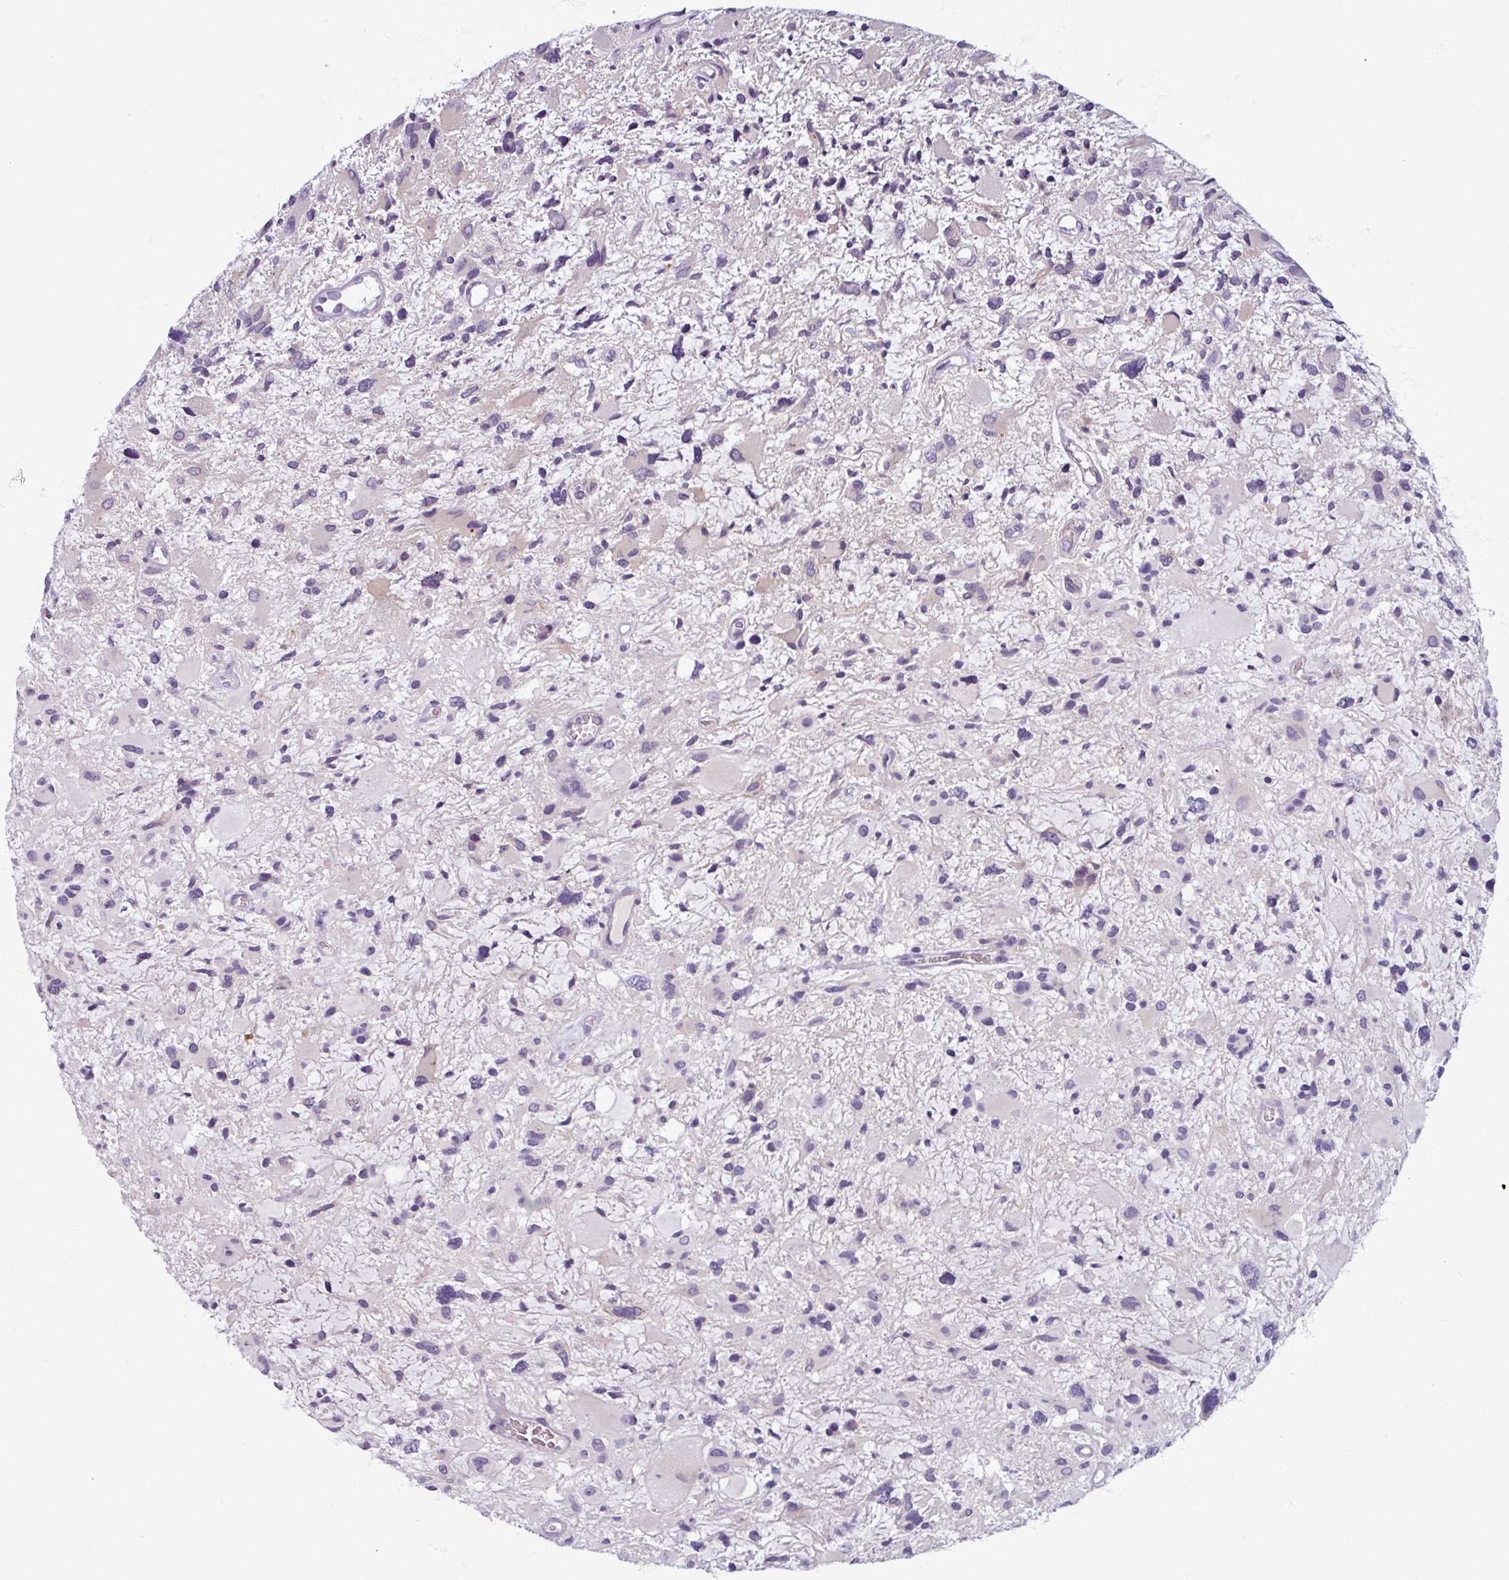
{"staining": {"intensity": "negative", "quantity": "none", "location": "none"}, "tissue": "glioma", "cell_type": "Tumor cells", "image_type": "cancer", "snomed": [{"axis": "morphology", "description": "Glioma, malignant, High grade"}, {"axis": "topography", "description": "Brain"}], "caption": "Protein analysis of glioma reveals no significant staining in tumor cells.", "gene": "SMIM11", "patient": {"sex": "female", "age": 11}}